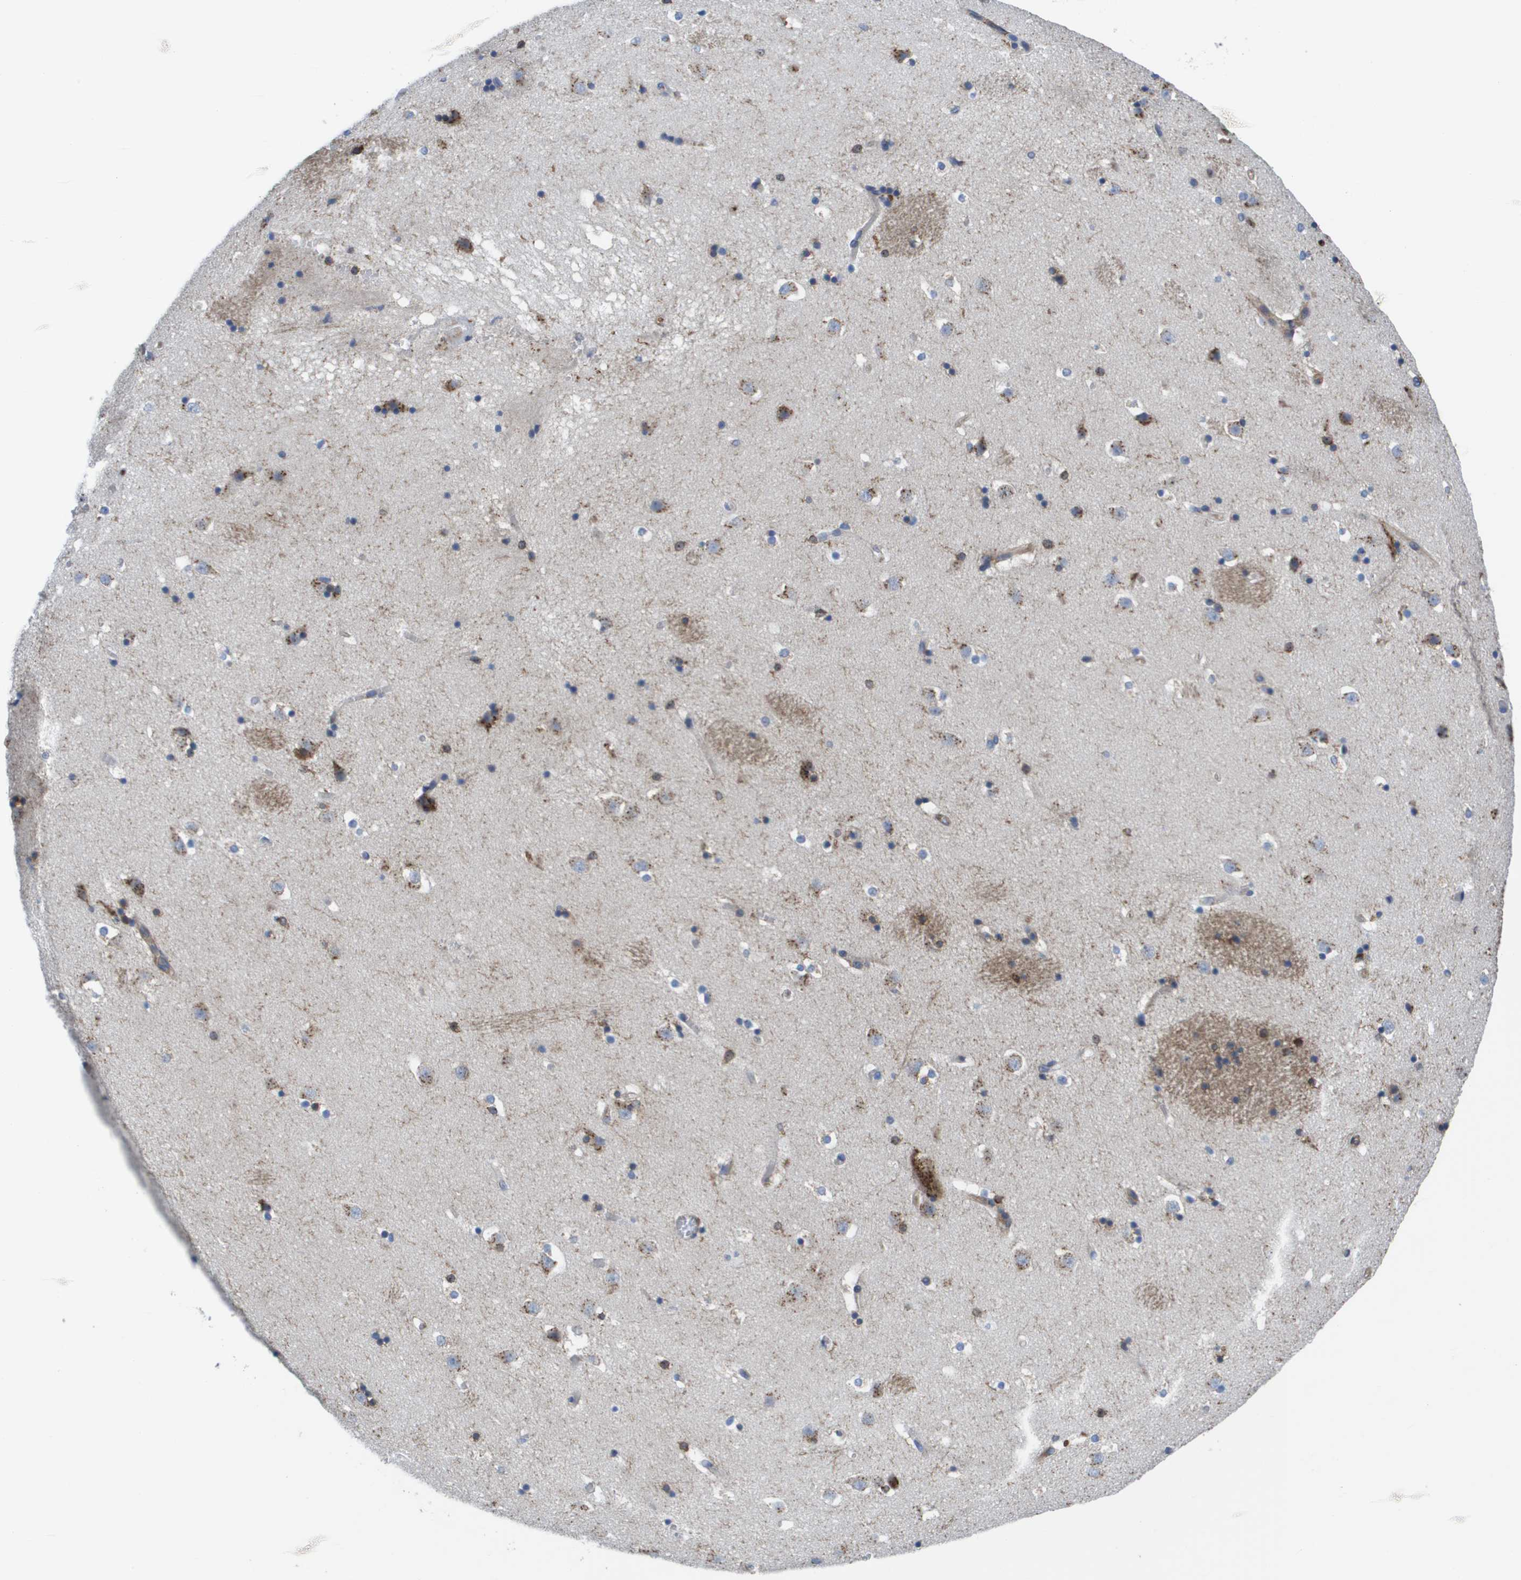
{"staining": {"intensity": "moderate", "quantity": "25%-75%", "location": "cytoplasmic/membranous"}, "tissue": "caudate", "cell_type": "Glial cells", "image_type": "normal", "snomed": [{"axis": "morphology", "description": "Normal tissue, NOS"}, {"axis": "topography", "description": "Lateral ventricle wall"}], "caption": "High-power microscopy captured an immunohistochemistry (IHC) image of benign caudate, revealing moderate cytoplasmic/membranous positivity in approximately 25%-75% of glial cells.", "gene": "SLC37A2", "patient": {"sex": "male", "age": 45}}